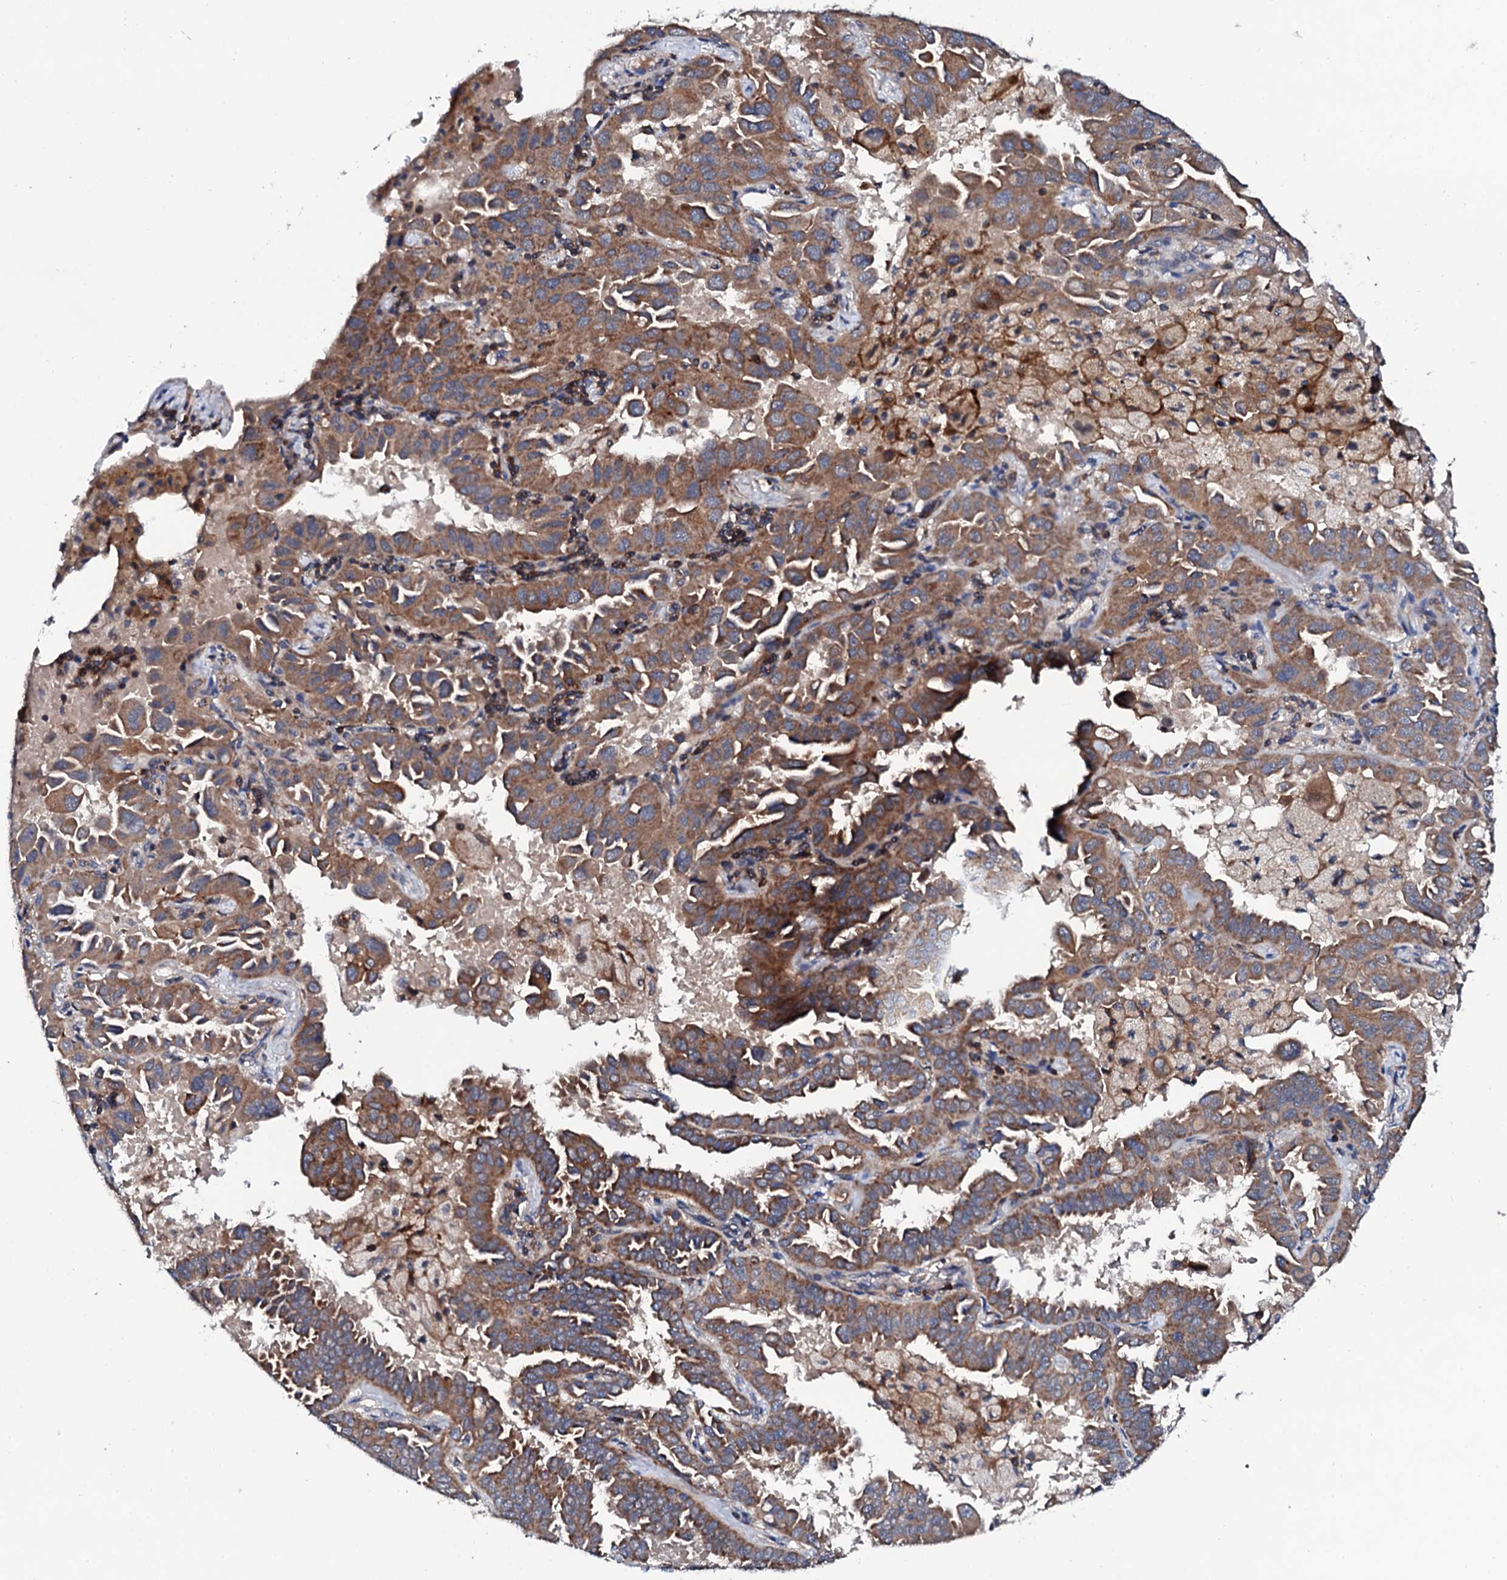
{"staining": {"intensity": "moderate", "quantity": ">75%", "location": "cytoplasmic/membranous"}, "tissue": "lung cancer", "cell_type": "Tumor cells", "image_type": "cancer", "snomed": [{"axis": "morphology", "description": "Adenocarcinoma, NOS"}, {"axis": "topography", "description": "Lung"}], "caption": "Moderate cytoplasmic/membranous expression for a protein is identified in approximately >75% of tumor cells of adenocarcinoma (lung) using immunohistochemistry.", "gene": "COG4", "patient": {"sex": "male", "age": 64}}